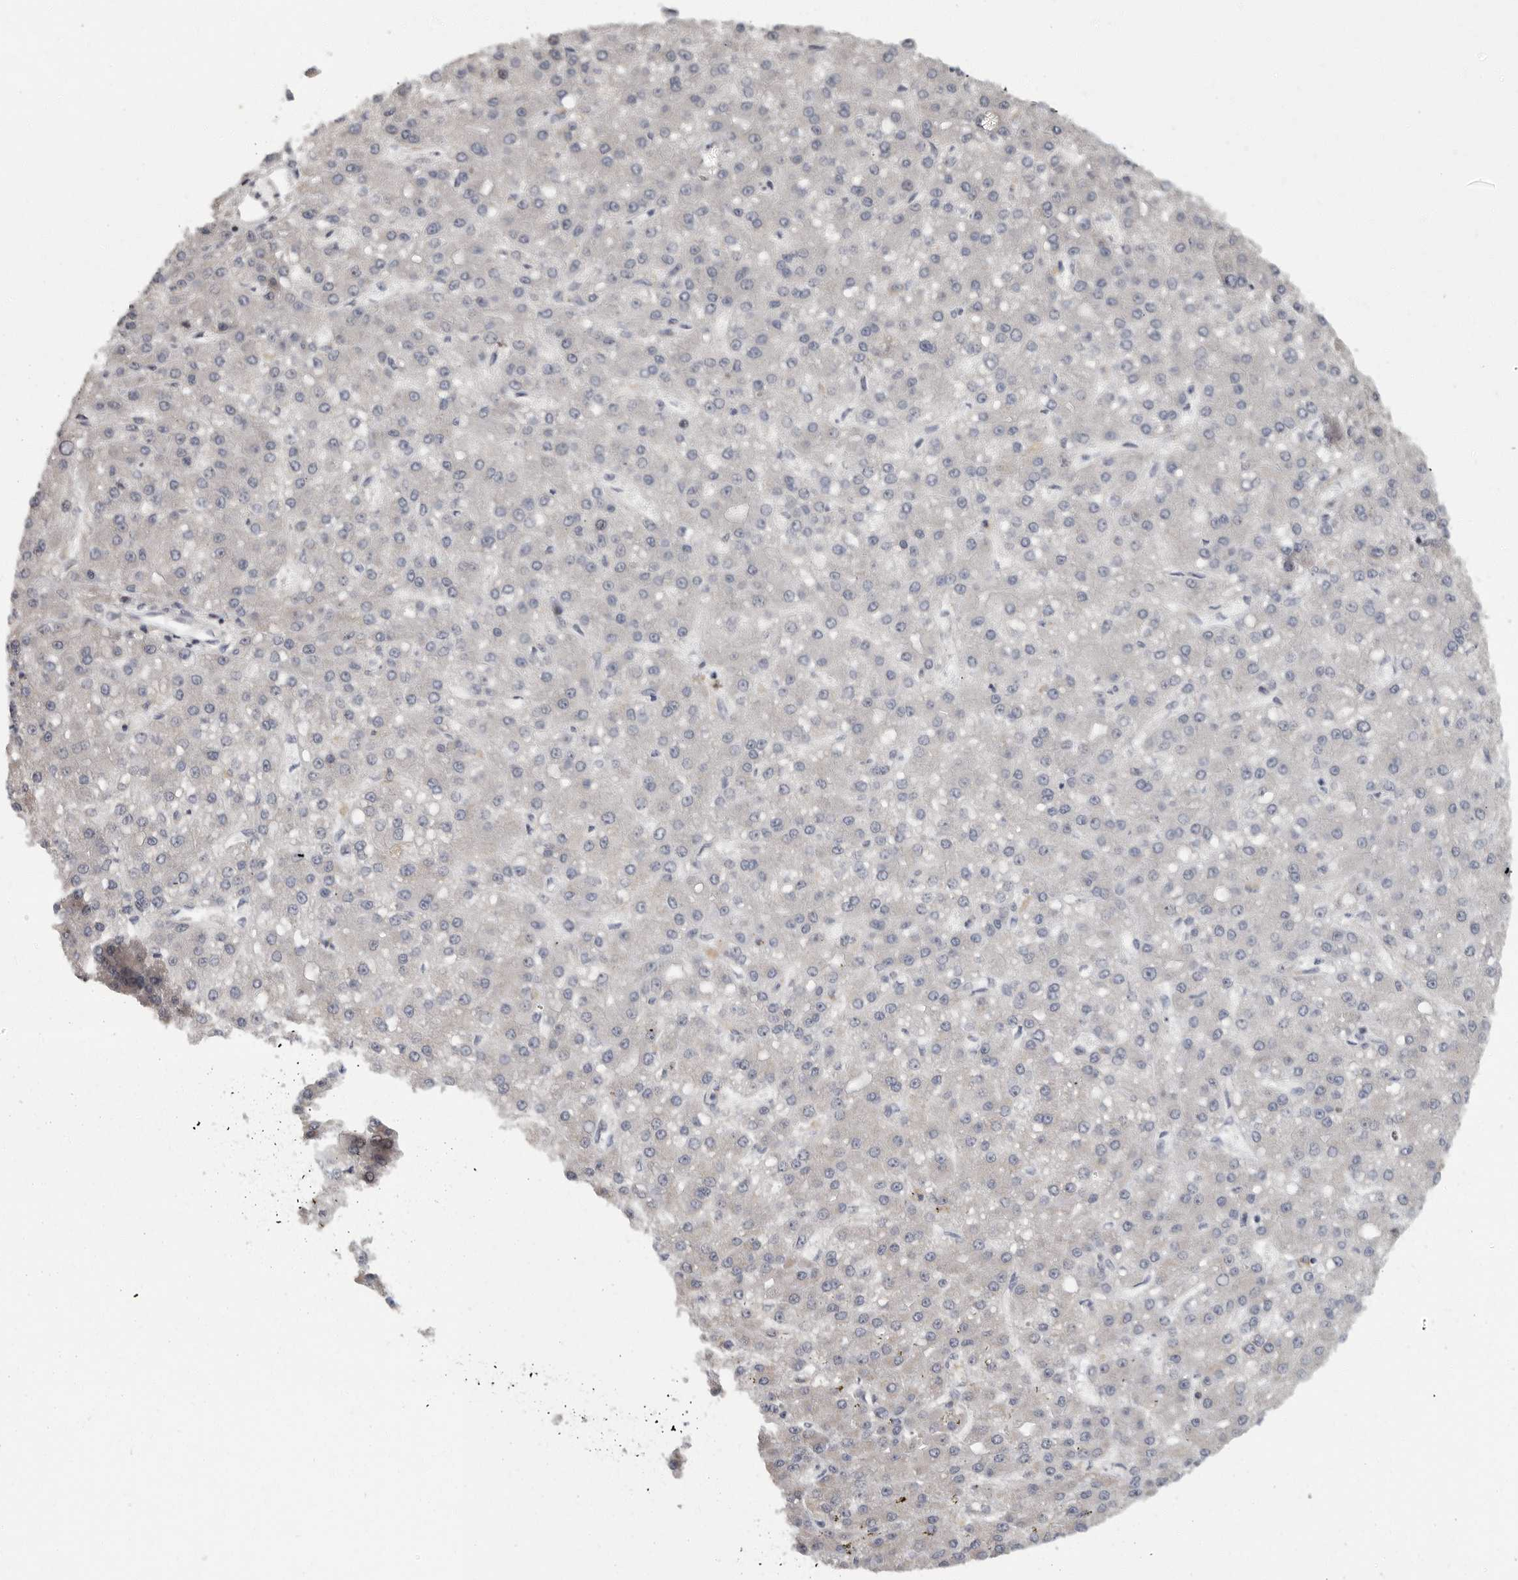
{"staining": {"intensity": "negative", "quantity": "none", "location": "none"}, "tissue": "liver cancer", "cell_type": "Tumor cells", "image_type": "cancer", "snomed": [{"axis": "morphology", "description": "Carcinoma, Hepatocellular, NOS"}, {"axis": "topography", "description": "Liver"}], "caption": "The photomicrograph reveals no staining of tumor cells in hepatocellular carcinoma (liver).", "gene": "PDCD11", "patient": {"sex": "male", "age": 67}}